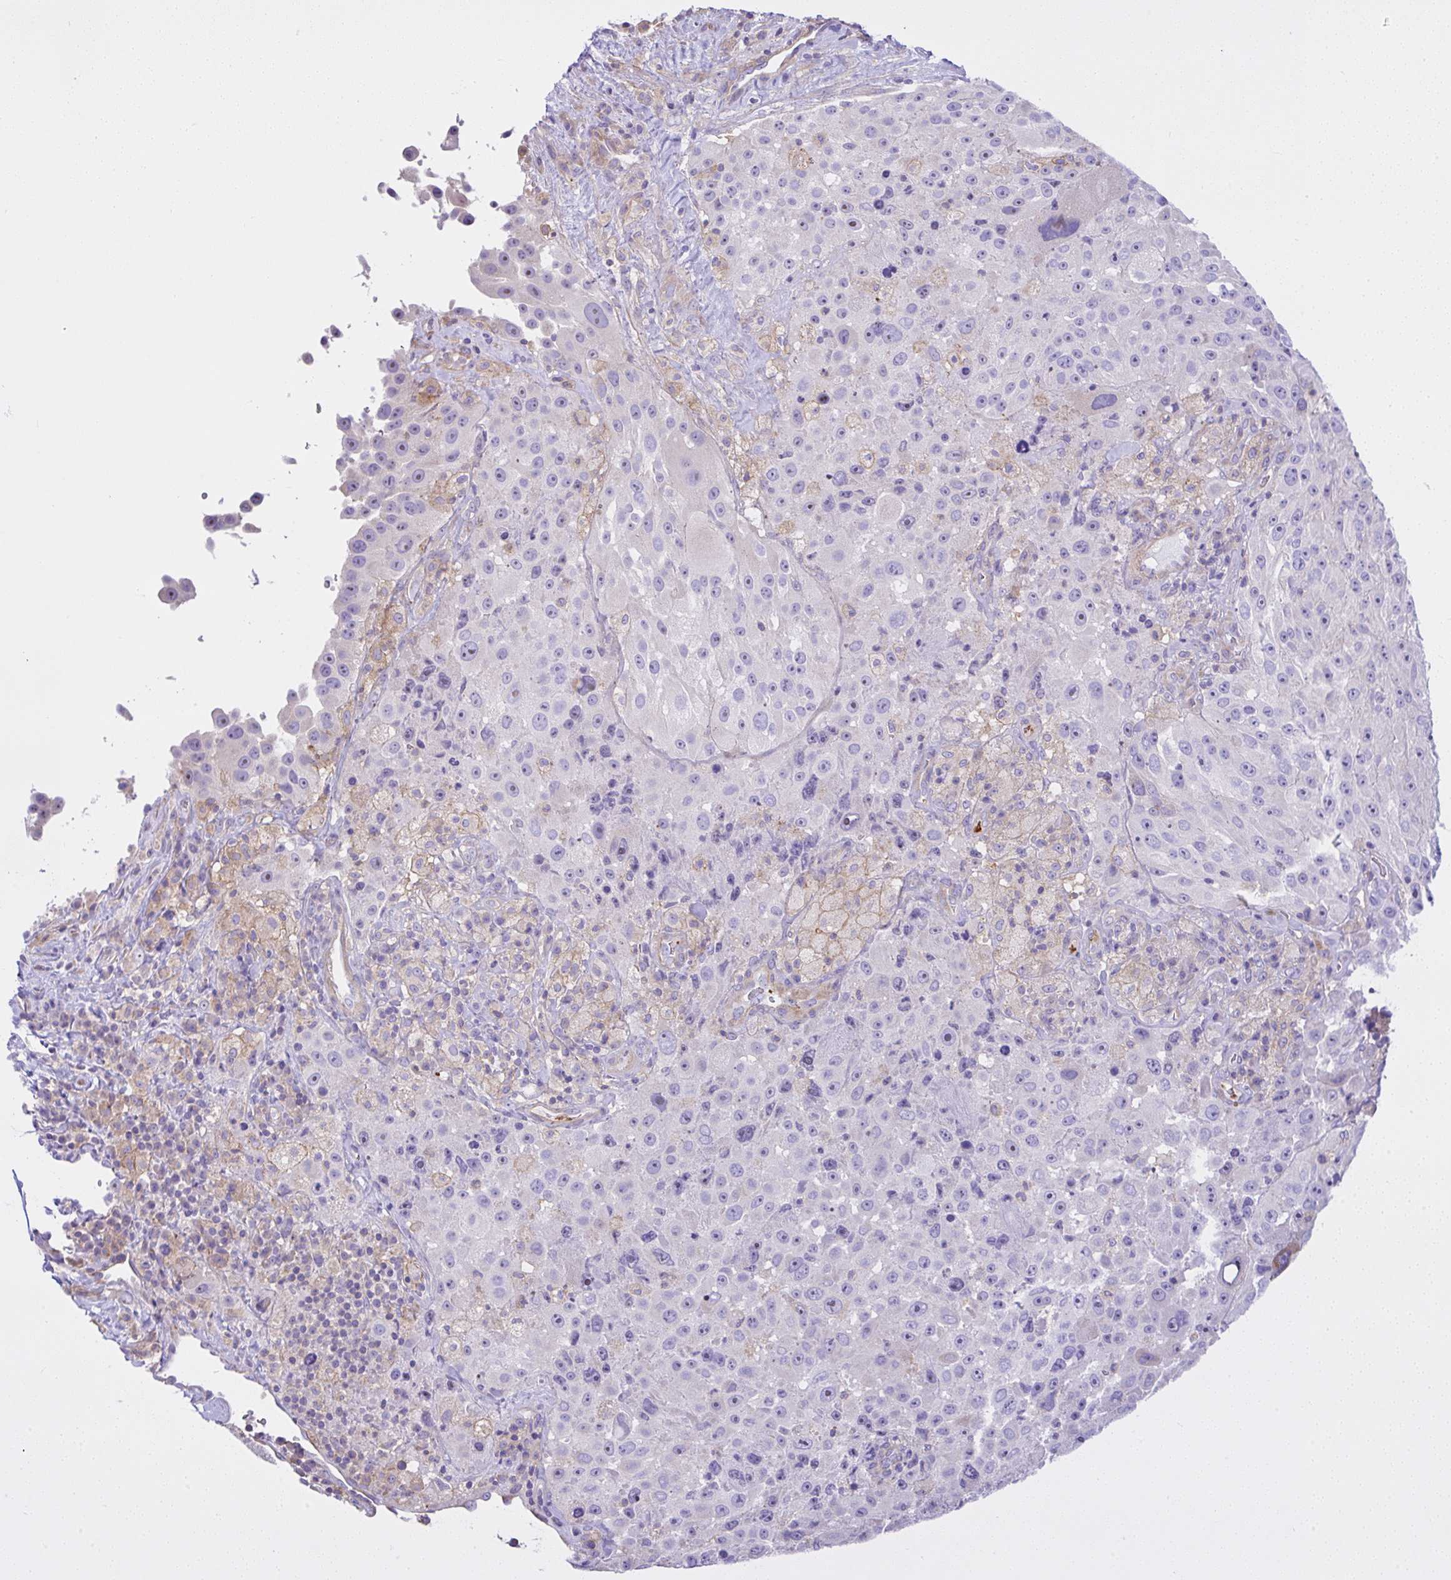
{"staining": {"intensity": "negative", "quantity": "none", "location": "none"}, "tissue": "melanoma", "cell_type": "Tumor cells", "image_type": "cancer", "snomed": [{"axis": "morphology", "description": "Malignant melanoma, Metastatic site"}, {"axis": "topography", "description": "Lymph node"}], "caption": "Immunohistochemistry (IHC) micrograph of neoplastic tissue: malignant melanoma (metastatic site) stained with DAB (3,3'-diaminobenzidine) demonstrates no significant protein staining in tumor cells.", "gene": "CCDC142", "patient": {"sex": "male", "age": 62}}